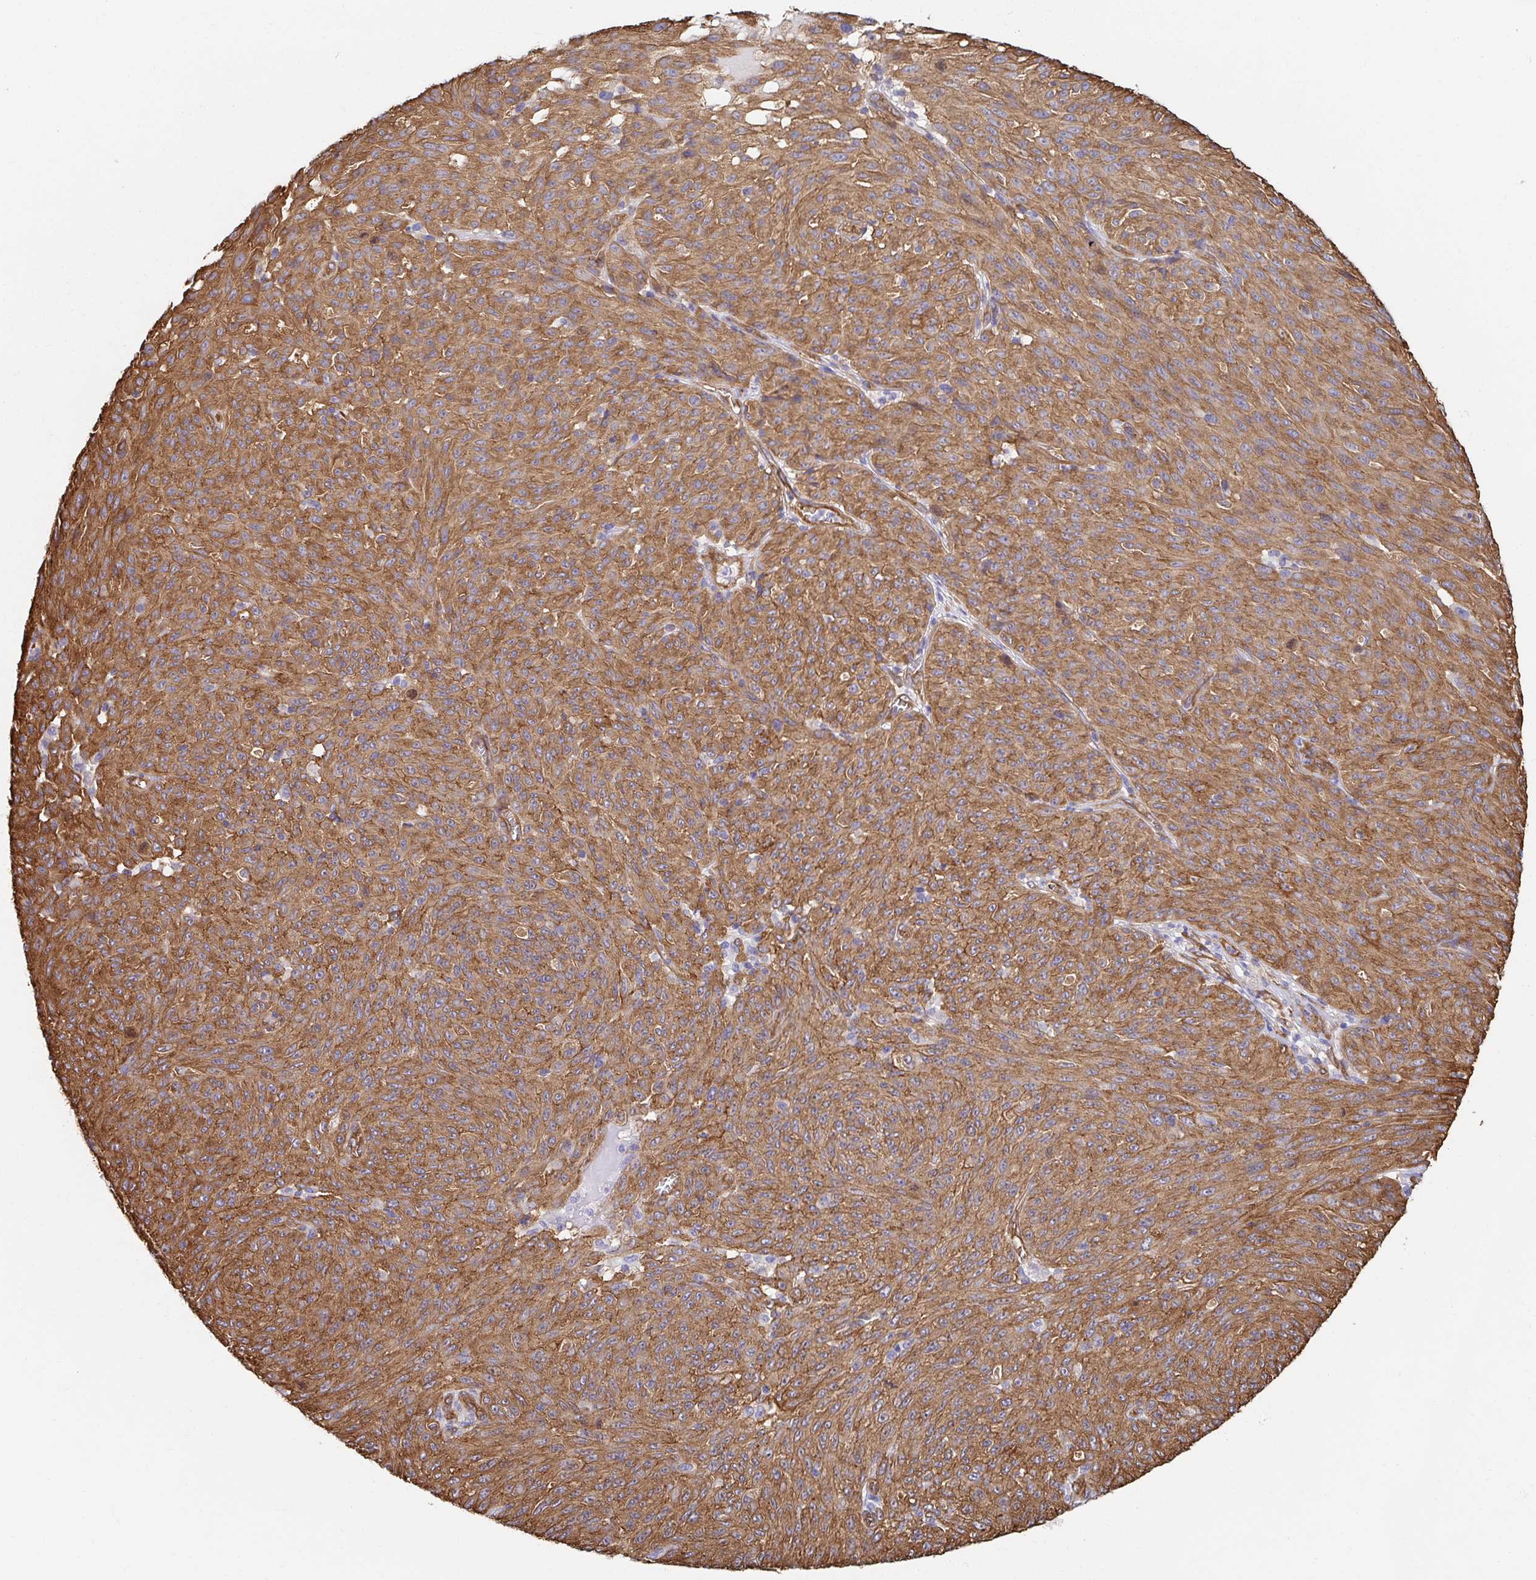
{"staining": {"intensity": "moderate", "quantity": ">75%", "location": "cytoplasmic/membranous"}, "tissue": "melanoma", "cell_type": "Tumor cells", "image_type": "cancer", "snomed": [{"axis": "morphology", "description": "Malignant melanoma, NOS"}, {"axis": "topography", "description": "Skin"}], "caption": "High-power microscopy captured an IHC image of melanoma, revealing moderate cytoplasmic/membranous staining in about >75% of tumor cells.", "gene": "CTTN", "patient": {"sex": "male", "age": 85}}